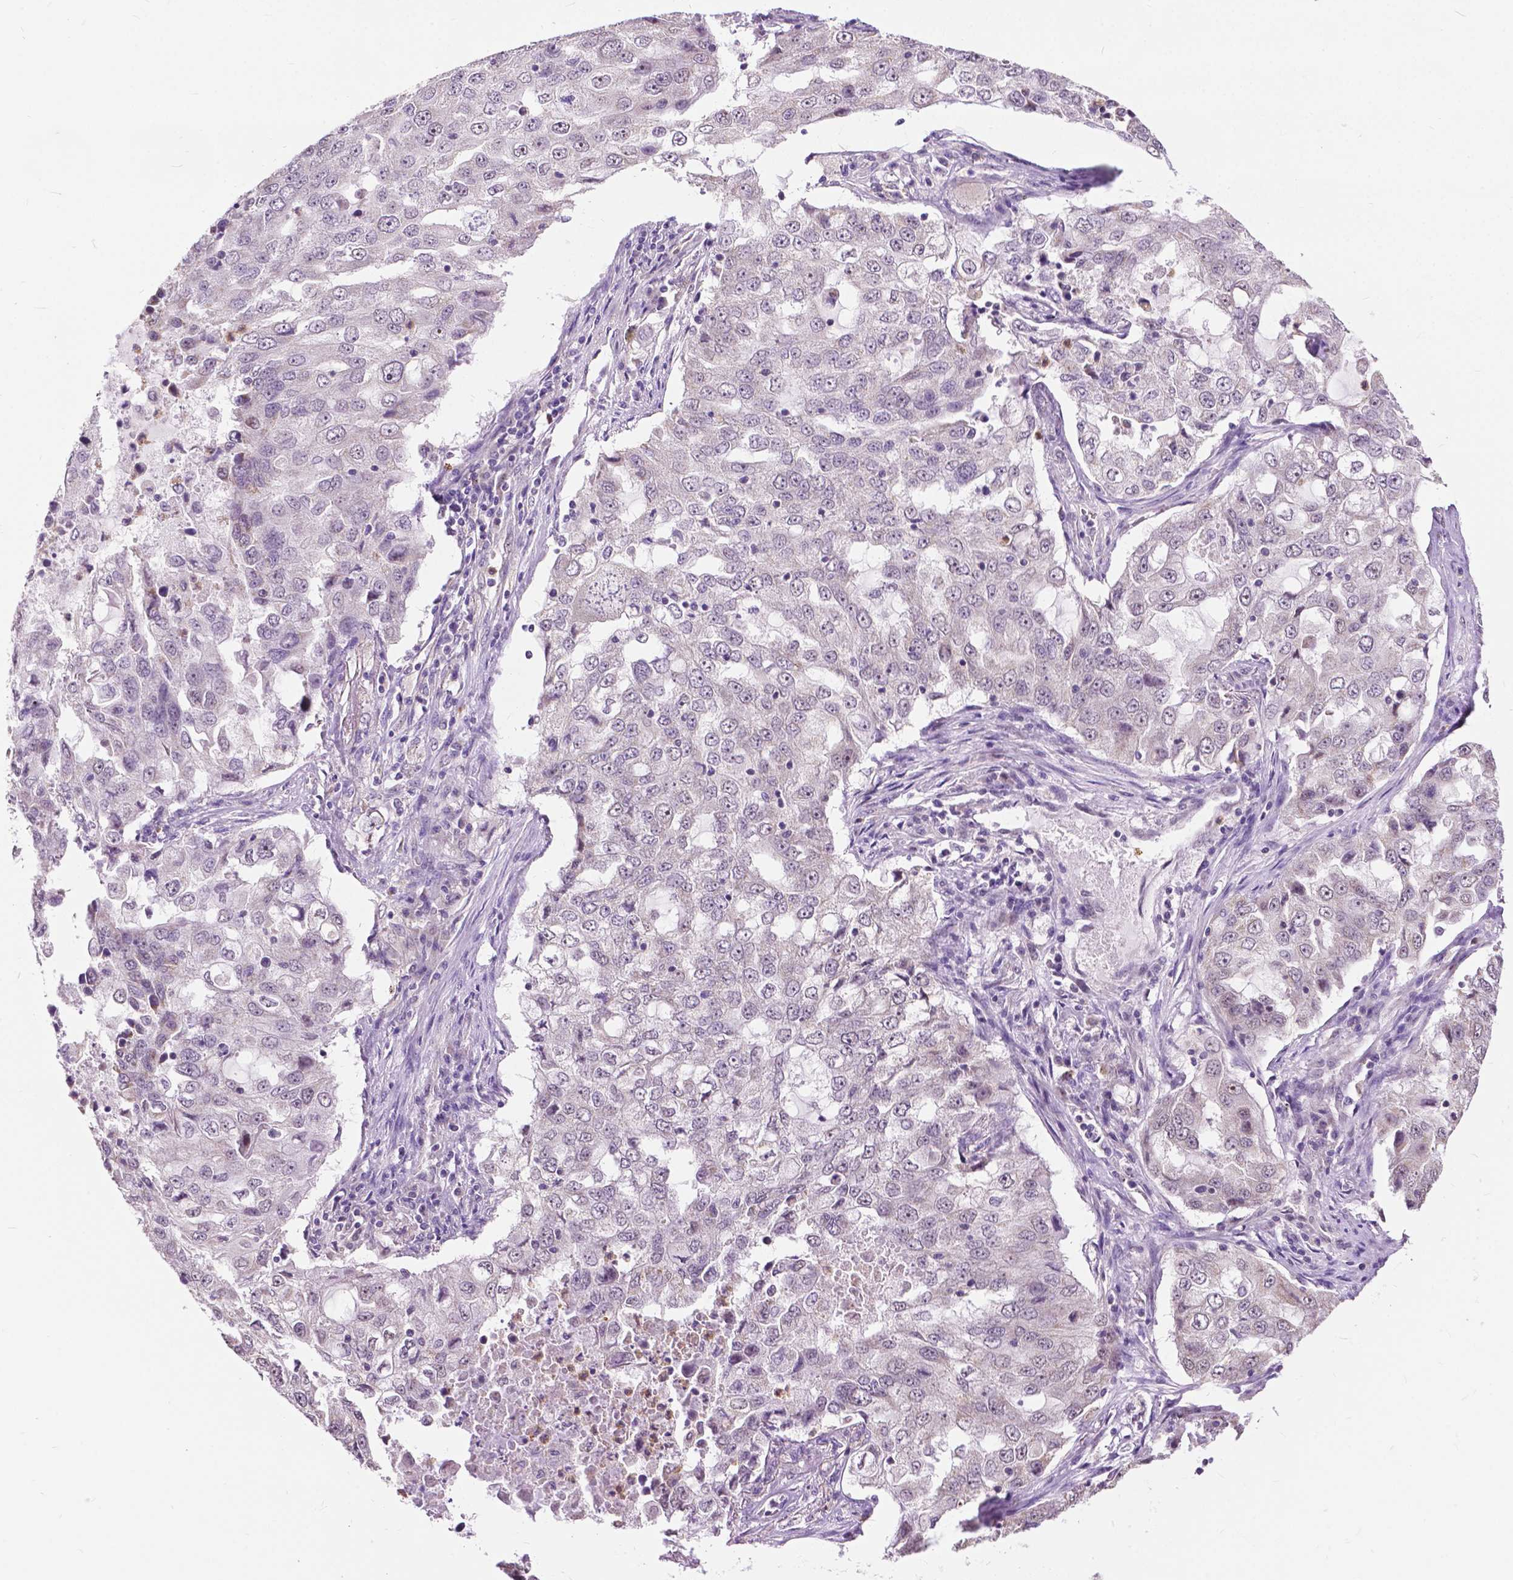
{"staining": {"intensity": "negative", "quantity": "none", "location": "none"}, "tissue": "lung cancer", "cell_type": "Tumor cells", "image_type": "cancer", "snomed": [{"axis": "morphology", "description": "Adenocarcinoma, NOS"}, {"axis": "topography", "description": "Lung"}], "caption": "Immunohistochemistry image of lung adenocarcinoma stained for a protein (brown), which reveals no expression in tumor cells.", "gene": "TTC9B", "patient": {"sex": "female", "age": 61}}